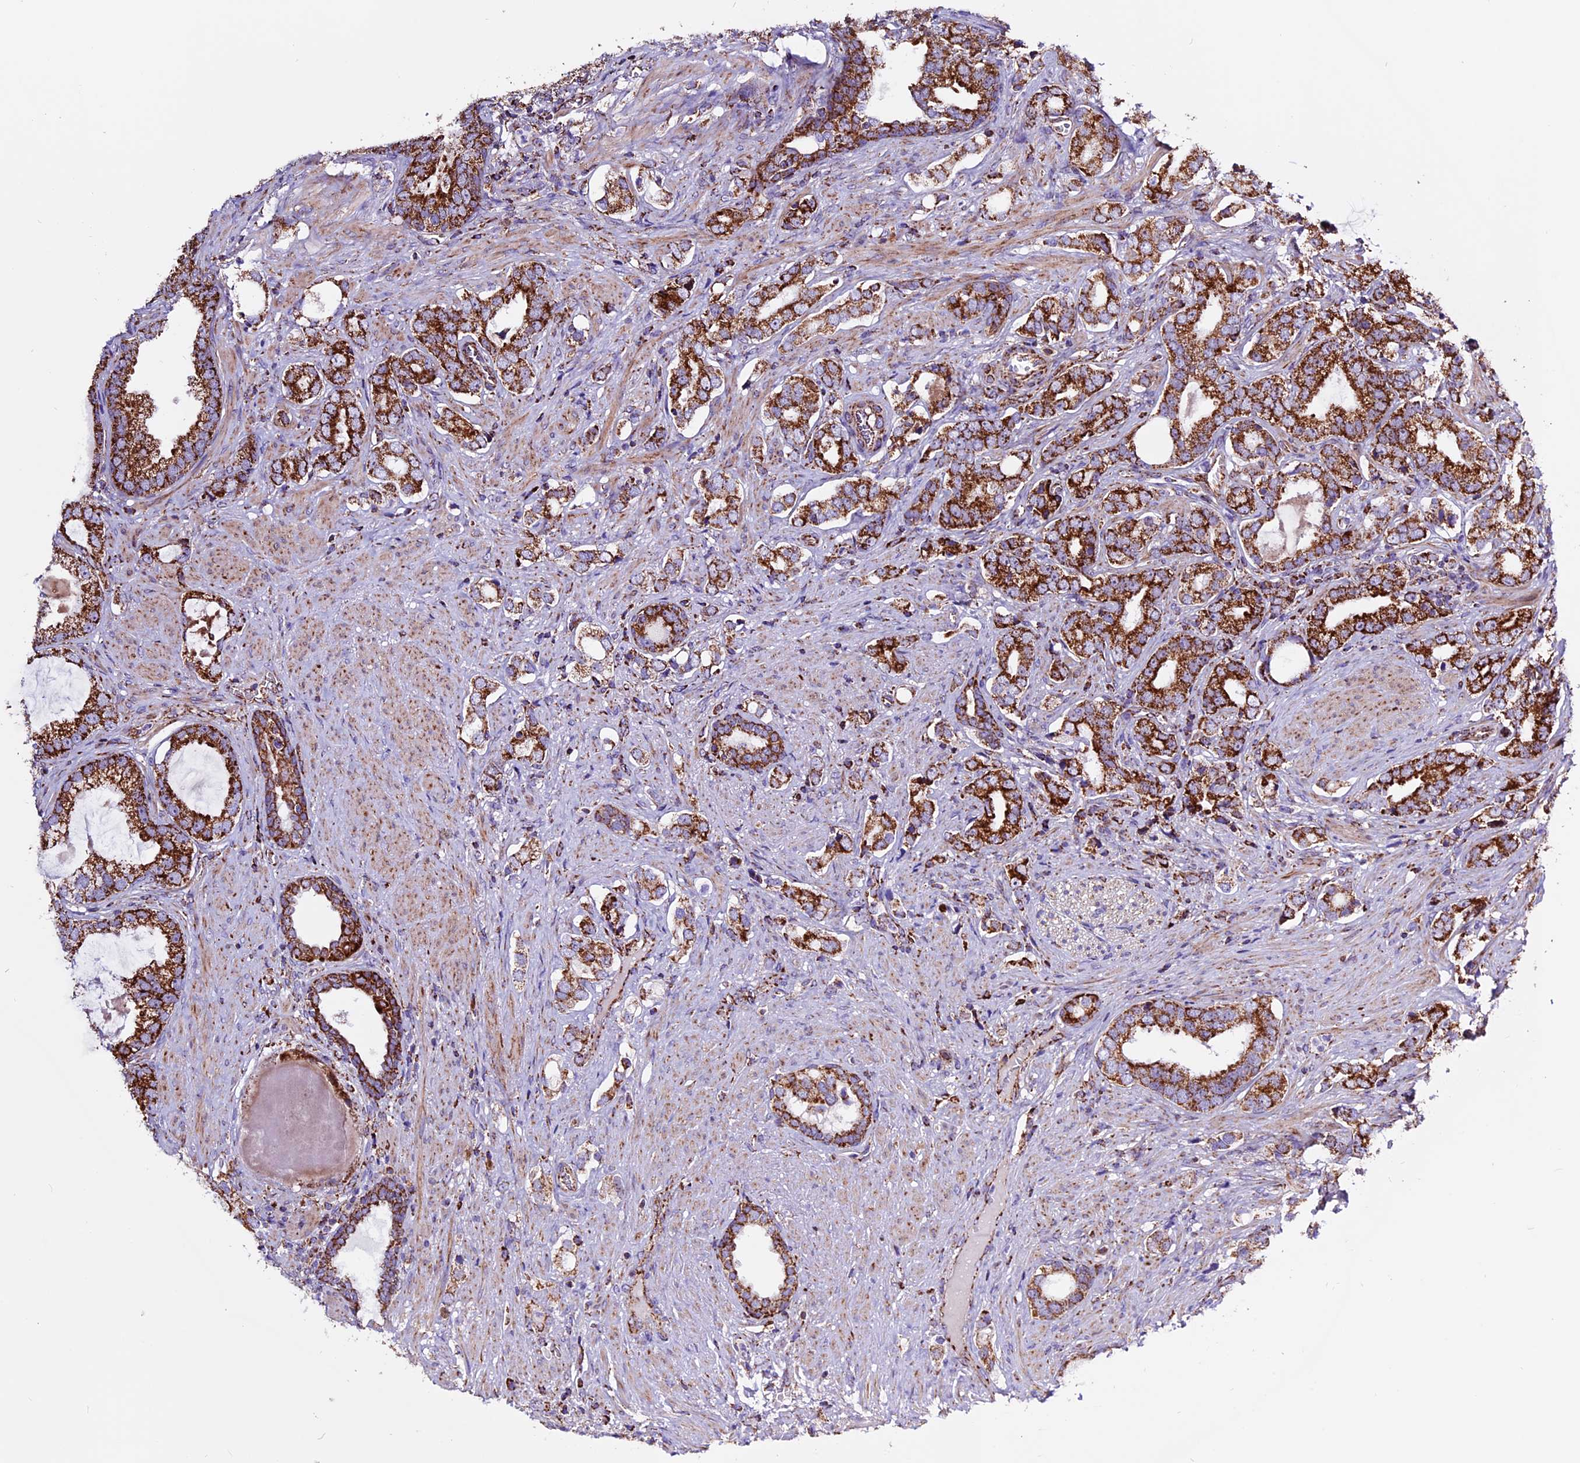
{"staining": {"intensity": "strong", "quantity": ">75%", "location": "cytoplasmic/membranous"}, "tissue": "prostate cancer", "cell_type": "Tumor cells", "image_type": "cancer", "snomed": [{"axis": "morphology", "description": "Adenocarcinoma, High grade"}, {"axis": "topography", "description": "Prostate"}], "caption": "This micrograph reveals immunohistochemistry staining of human adenocarcinoma (high-grade) (prostate), with high strong cytoplasmic/membranous positivity in about >75% of tumor cells.", "gene": "CX3CL1", "patient": {"sex": "male", "age": 67}}